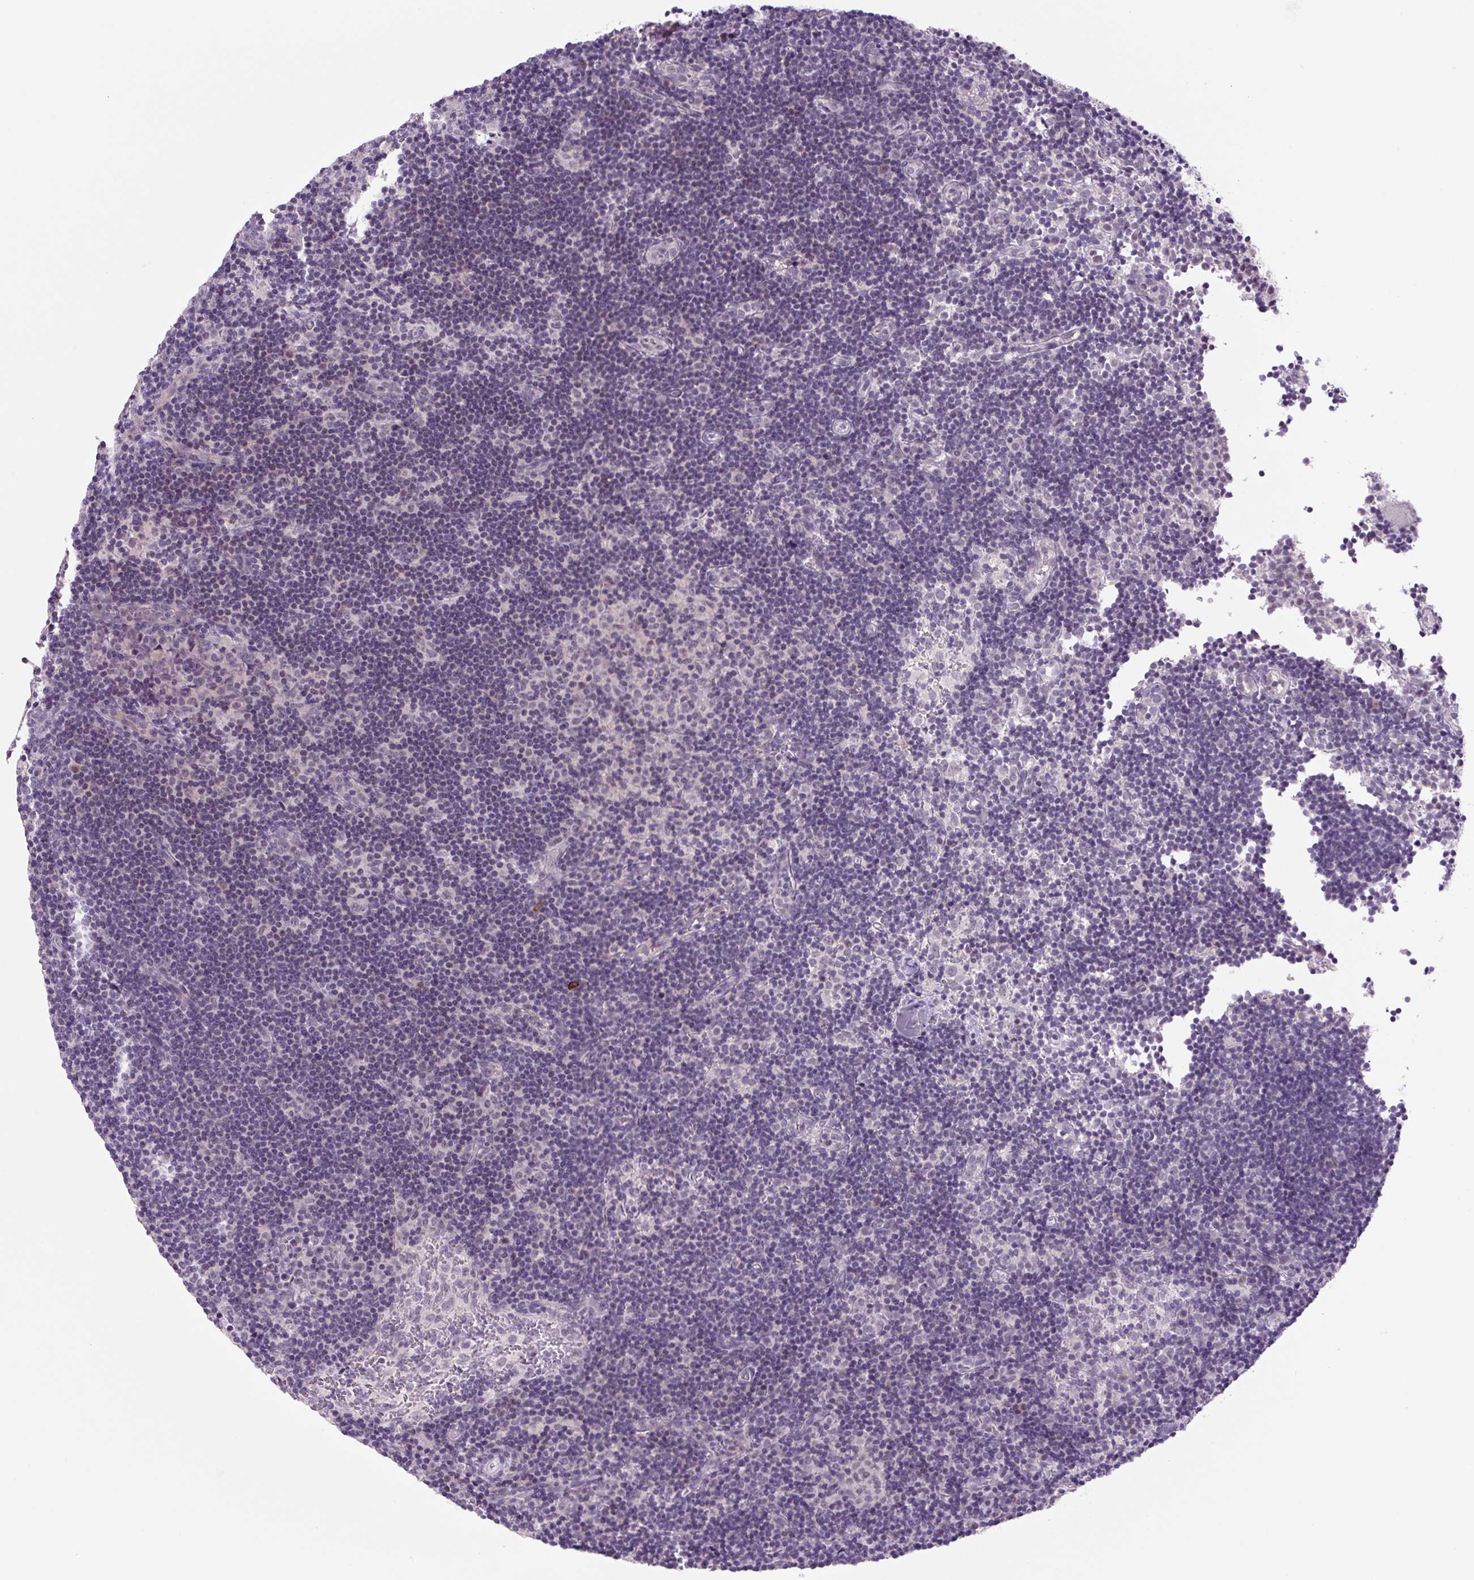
{"staining": {"intensity": "negative", "quantity": "none", "location": "none"}, "tissue": "lymph node", "cell_type": "Germinal center cells", "image_type": "normal", "snomed": [{"axis": "morphology", "description": "Normal tissue, NOS"}, {"axis": "topography", "description": "Lymph node"}], "caption": "Normal lymph node was stained to show a protein in brown. There is no significant staining in germinal center cells. The staining is performed using DAB brown chromogen with nuclei counter-stained in using hematoxylin.", "gene": "RYBP", "patient": {"sex": "female", "age": 45}}